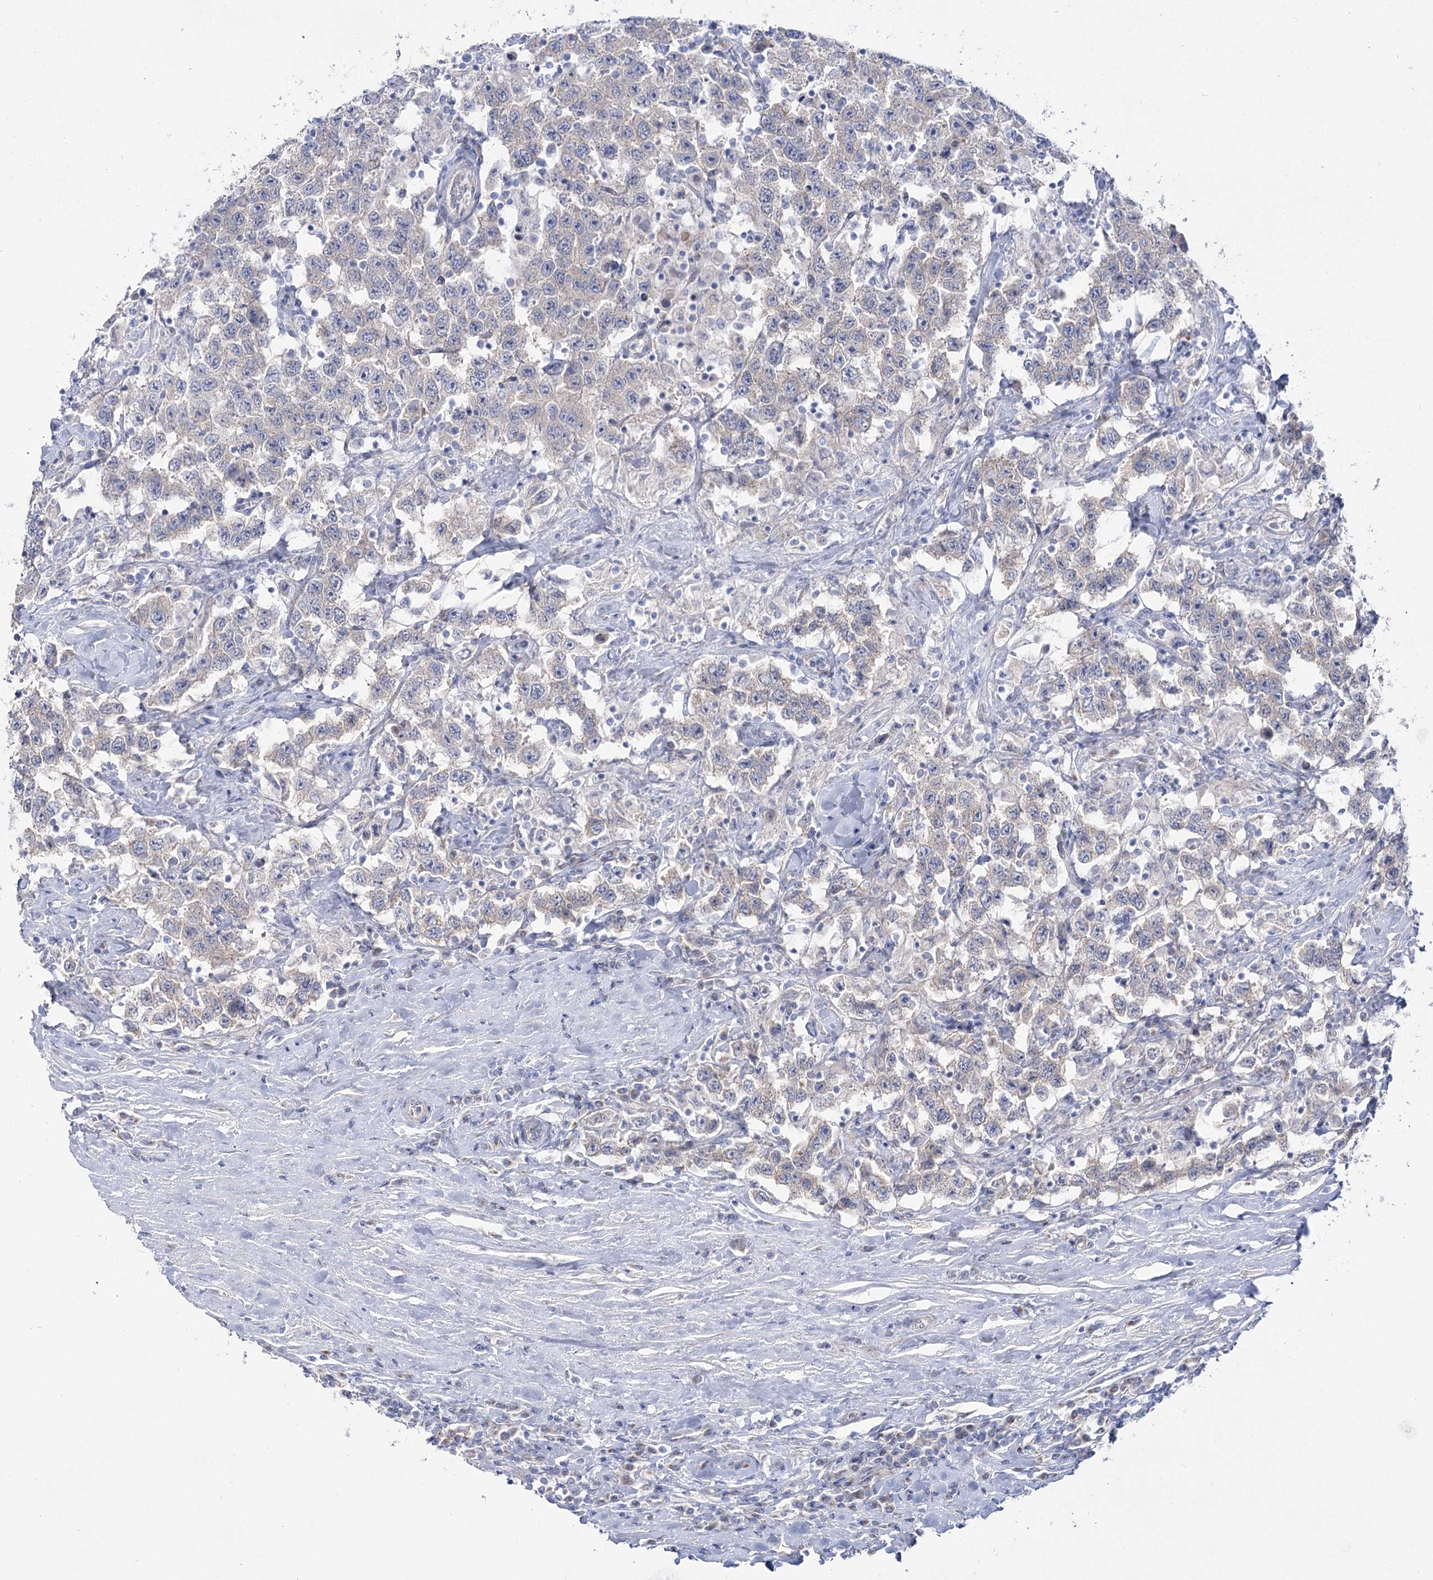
{"staining": {"intensity": "negative", "quantity": "none", "location": "none"}, "tissue": "testis cancer", "cell_type": "Tumor cells", "image_type": "cancer", "snomed": [{"axis": "morphology", "description": "Seminoma, NOS"}, {"axis": "topography", "description": "Testis"}], "caption": "This is an immunohistochemistry (IHC) image of human testis cancer (seminoma). There is no staining in tumor cells.", "gene": "SUOX", "patient": {"sex": "male", "age": 41}}